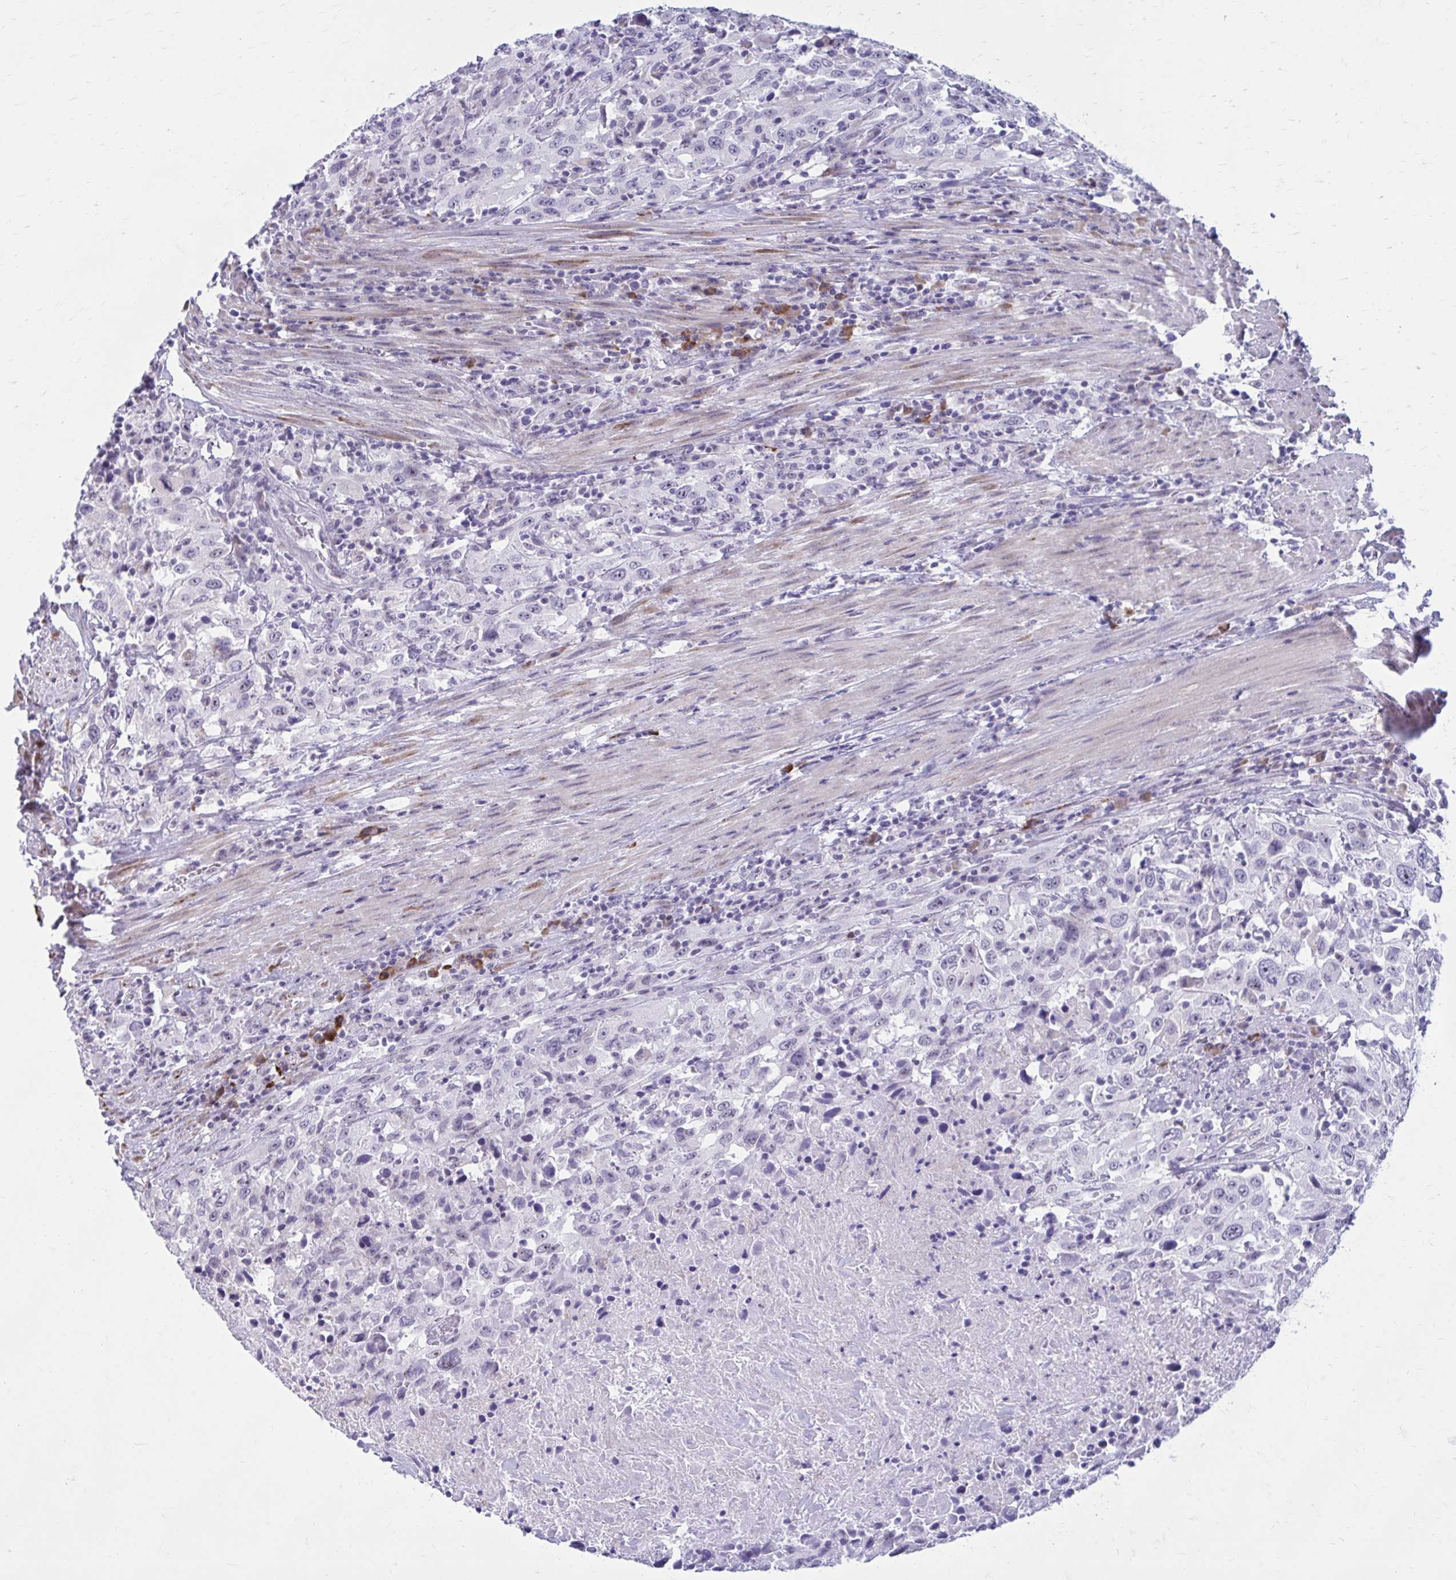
{"staining": {"intensity": "negative", "quantity": "none", "location": "none"}, "tissue": "urothelial cancer", "cell_type": "Tumor cells", "image_type": "cancer", "snomed": [{"axis": "morphology", "description": "Urothelial carcinoma, High grade"}, {"axis": "topography", "description": "Urinary bladder"}], "caption": "Tumor cells show no significant protein expression in urothelial carcinoma (high-grade). Nuclei are stained in blue.", "gene": "PROSER1", "patient": {"sex": "male", "age": 61}}